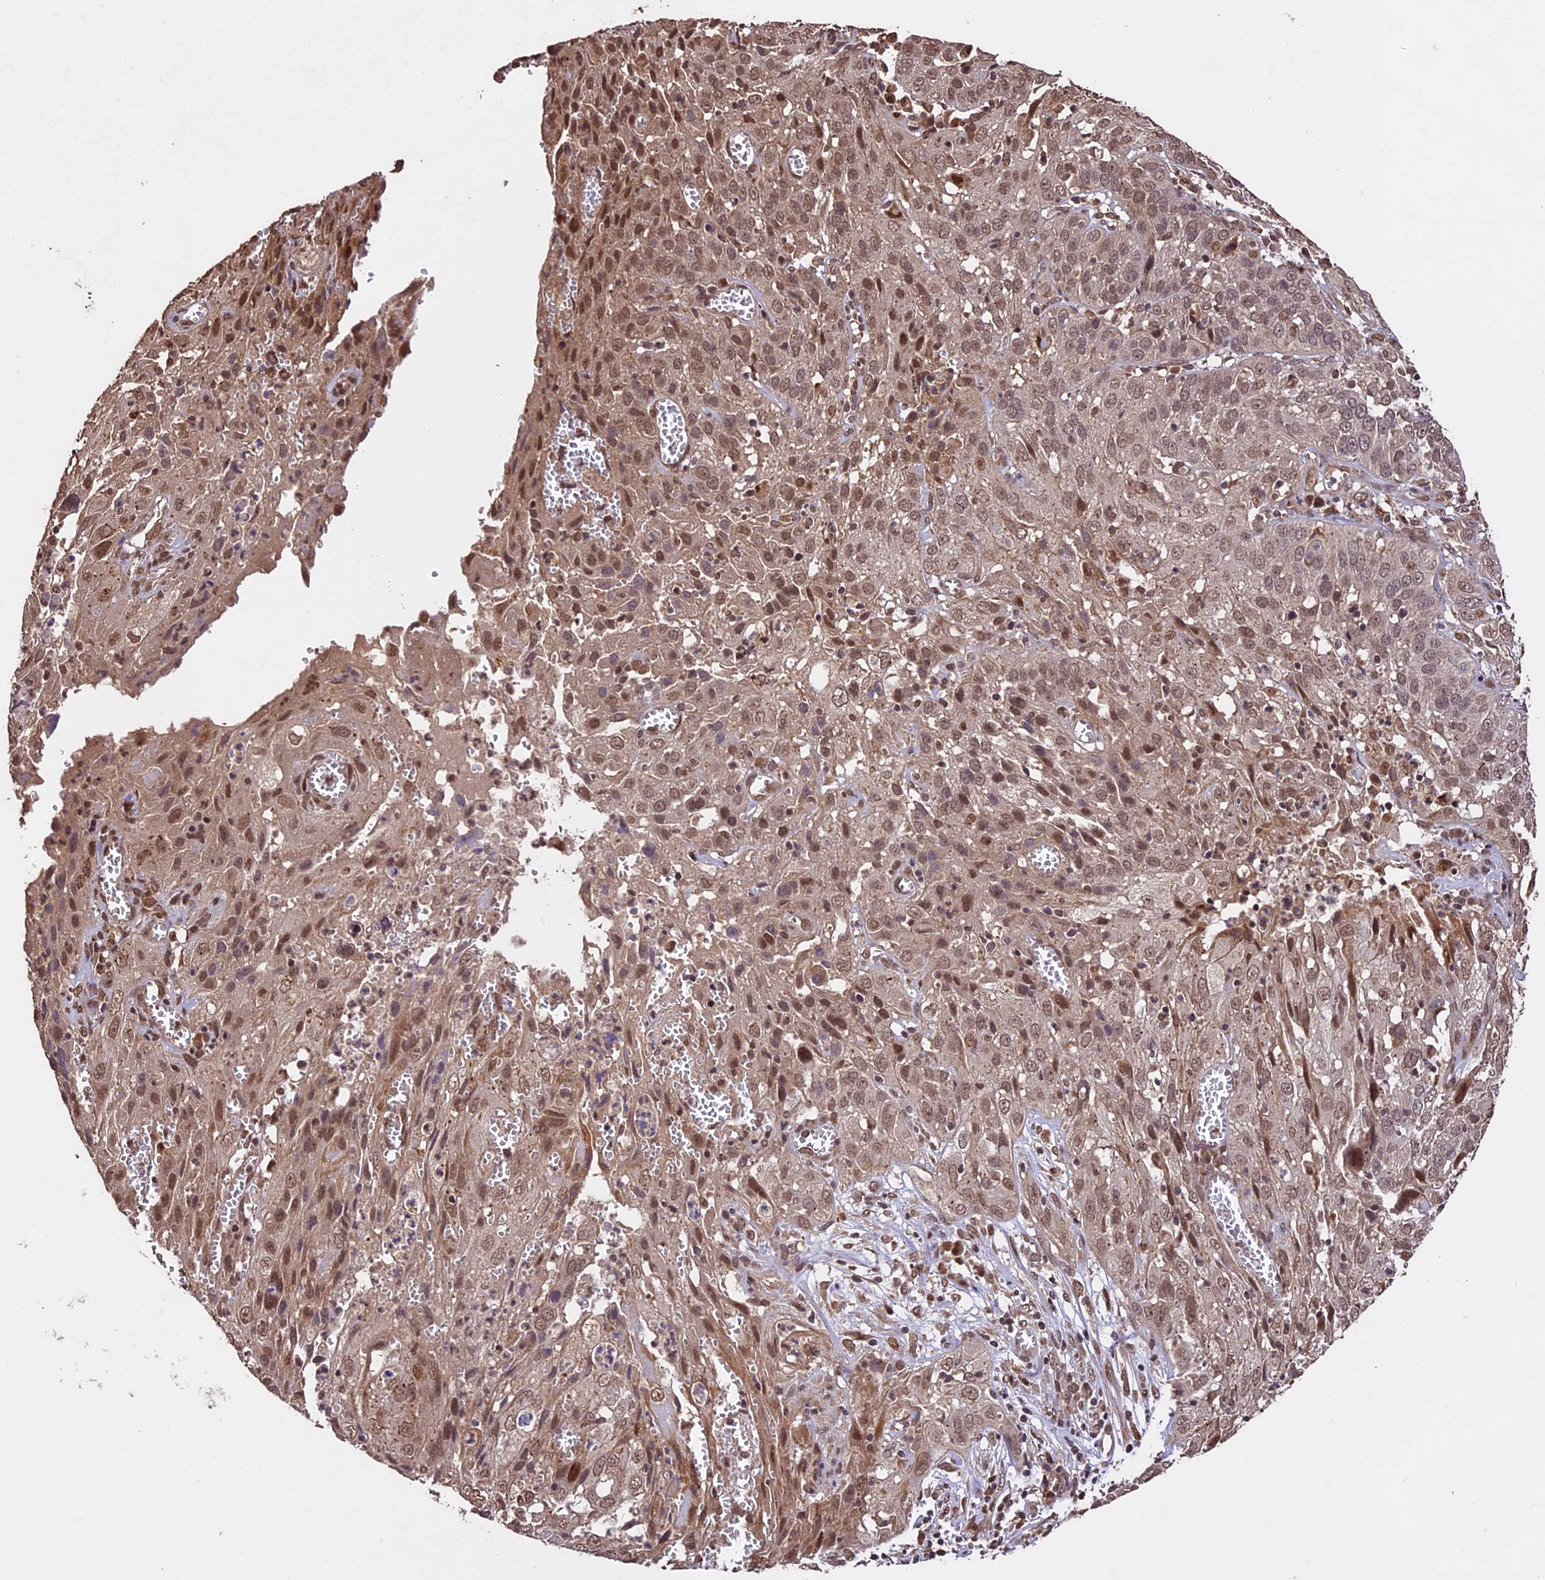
{"staining": {"intensity": "moderate", "quantity": ">75%", "location": "cytoplasmic/membranous,nuclear"}, "tissue": "cervical cancer", "cell_type": "Tumor cells", "image_type": "cancer", "snomed": [{"axis": "morphology", "description": "Squamous cell carcinoma, NOS"}, {"axis": "topography", "description": "Cervix"}], "caption": "Immunohistochemistry (IHC) staining of cervical cancer, which displays medium levels of moderate cytoplasmic/membranous and nuclear positivity in approximately >75% of tumor cells indicating moderate cytoplasmic/membranous and nuclear protein positivity. The staining was performed using DAB (brown) for protein detection and nuclei were counterstained in hematoxylin (blue).", "gene": "CDKN2AIP", "patient": {"sex": "female", "age": 32}}